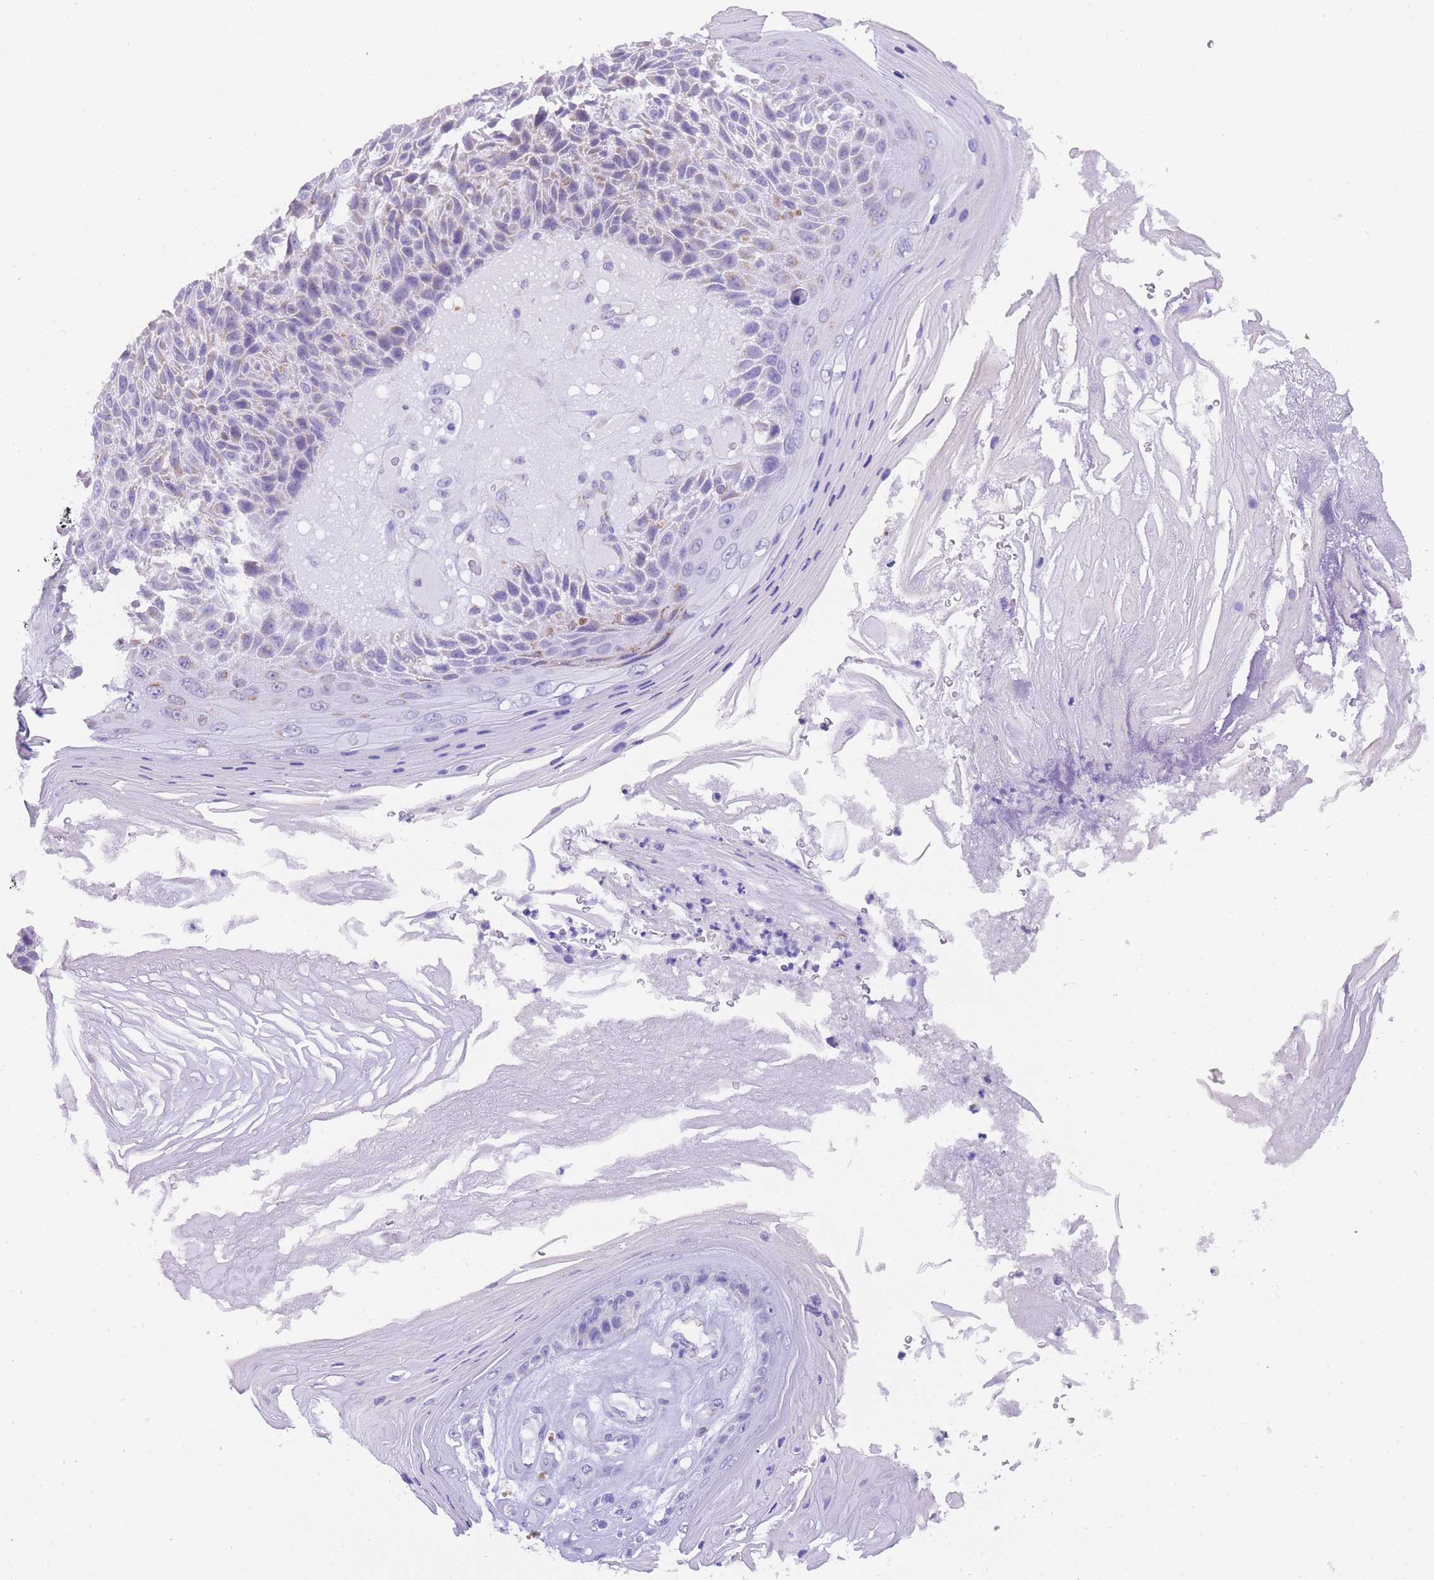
{"staining": {"intensity": "weak", "quantity": "<25%", "location": "cytoplasmic/membranous"}, "tissue": "skin cancer", "cell_type": "Tumor cells", "image_type": "cancer", "snomed": [{"axis": "morphology", "description": "Squamous cell carcinoma, NOS"}, {"axis": "topography", "description": "Skin"}], "caption": "Tumor cells are negative for protein expression in human skin squamous cell carcinoma.", "gene": "NKD2", "patient": {"sex": "female", "age": 88}}